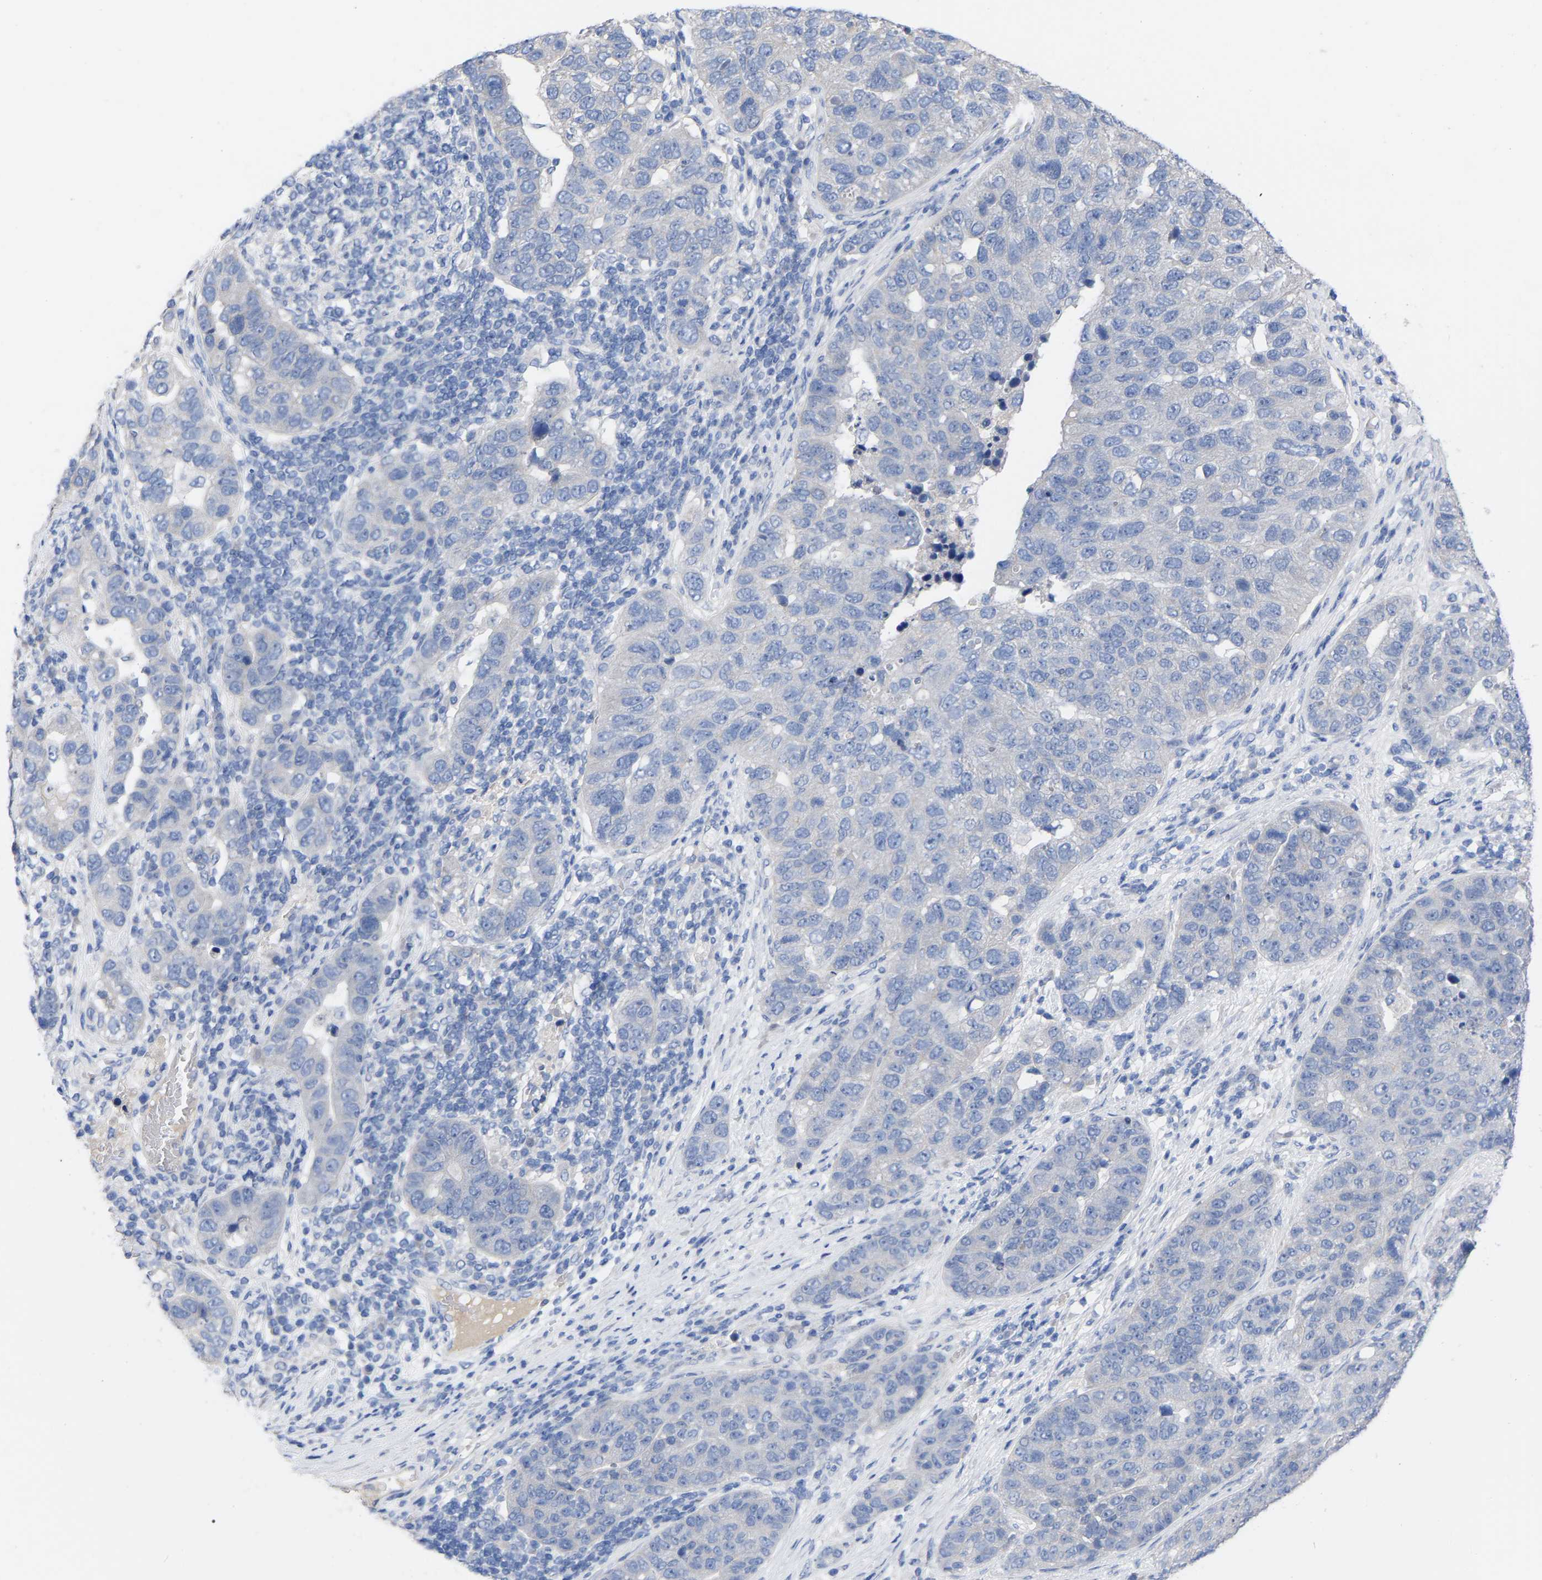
{"staining": {"intensity": "negative", "quantity": "none", "location": "none"}, "tissue": "pancreatic cancer", "cell_type": "Tumor cells", "image_type": "cancer", "snomed": [{"axis": "morphology", "description": "Adenocarcinoma, NOS"}, {"axis": "topography", "description": "Pancreas"}], "caption": "High power microscopy photomicrograph of an immunohistochemistry (IHC) histopathology image of adenocarcinoma (pancreatic), revealing no significant expression in tumor cells. (DAB (3,3'-diaminobenzidine) immunohistochemistry (IHC) visualized using brightfield microscopy, high magnification).", "gene": "HAPLN1", "patient": {"sex": "female", "age": 61}}